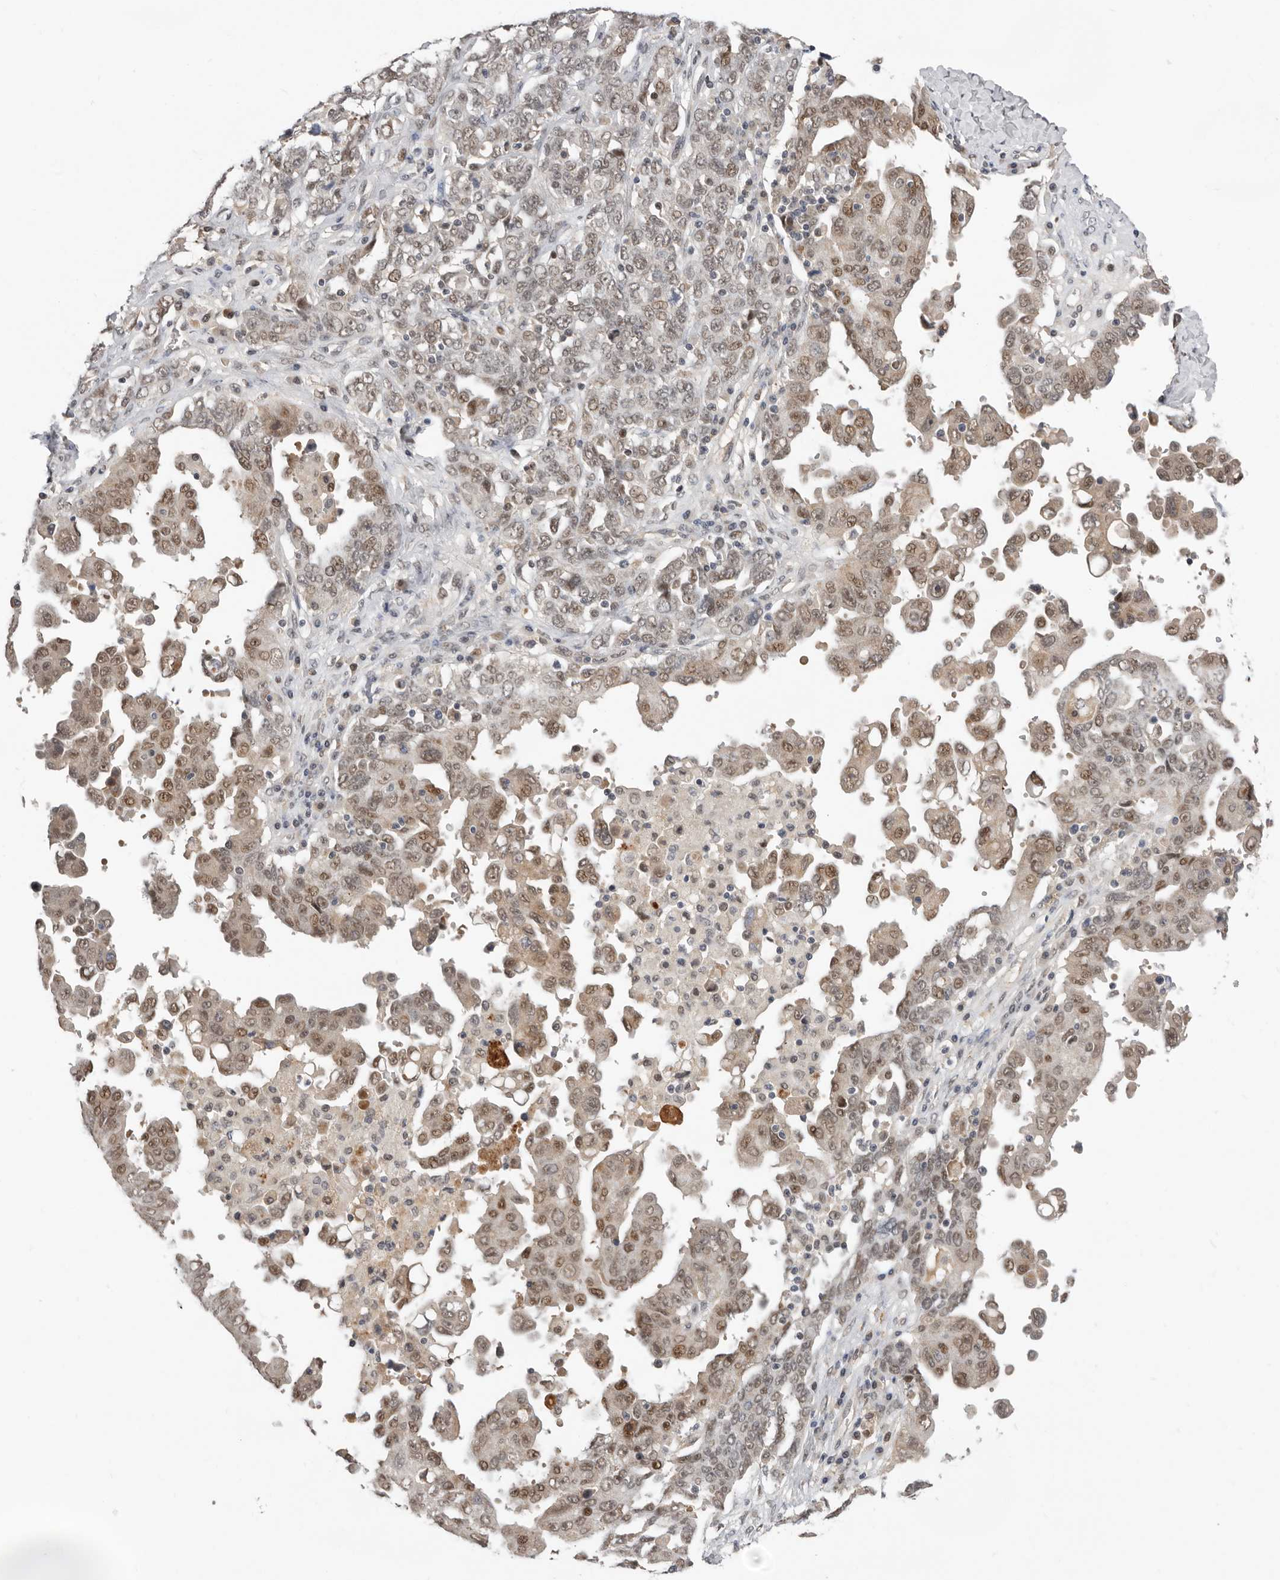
{"staining": {"intensity": "weak", "quantity": ">75%", "location": "cytoplasmic/membranous,nuclear"}, "tissue": "ovarian cancer", "cell_type": "Tumor cells", "image_type": "cancer", "snomed": [{"axis": "morphology", "description": "Carcinoma, endometroid"}, {"axis": "topography", "description": "Ovary"}], "caption": "Ovarian cancer (endometroid carcinoma) stained with a protein marker demonstrates weak staining in tumor cells.", "gene": "BRCA2", "patient": {"sex": "female", "age": 62}}